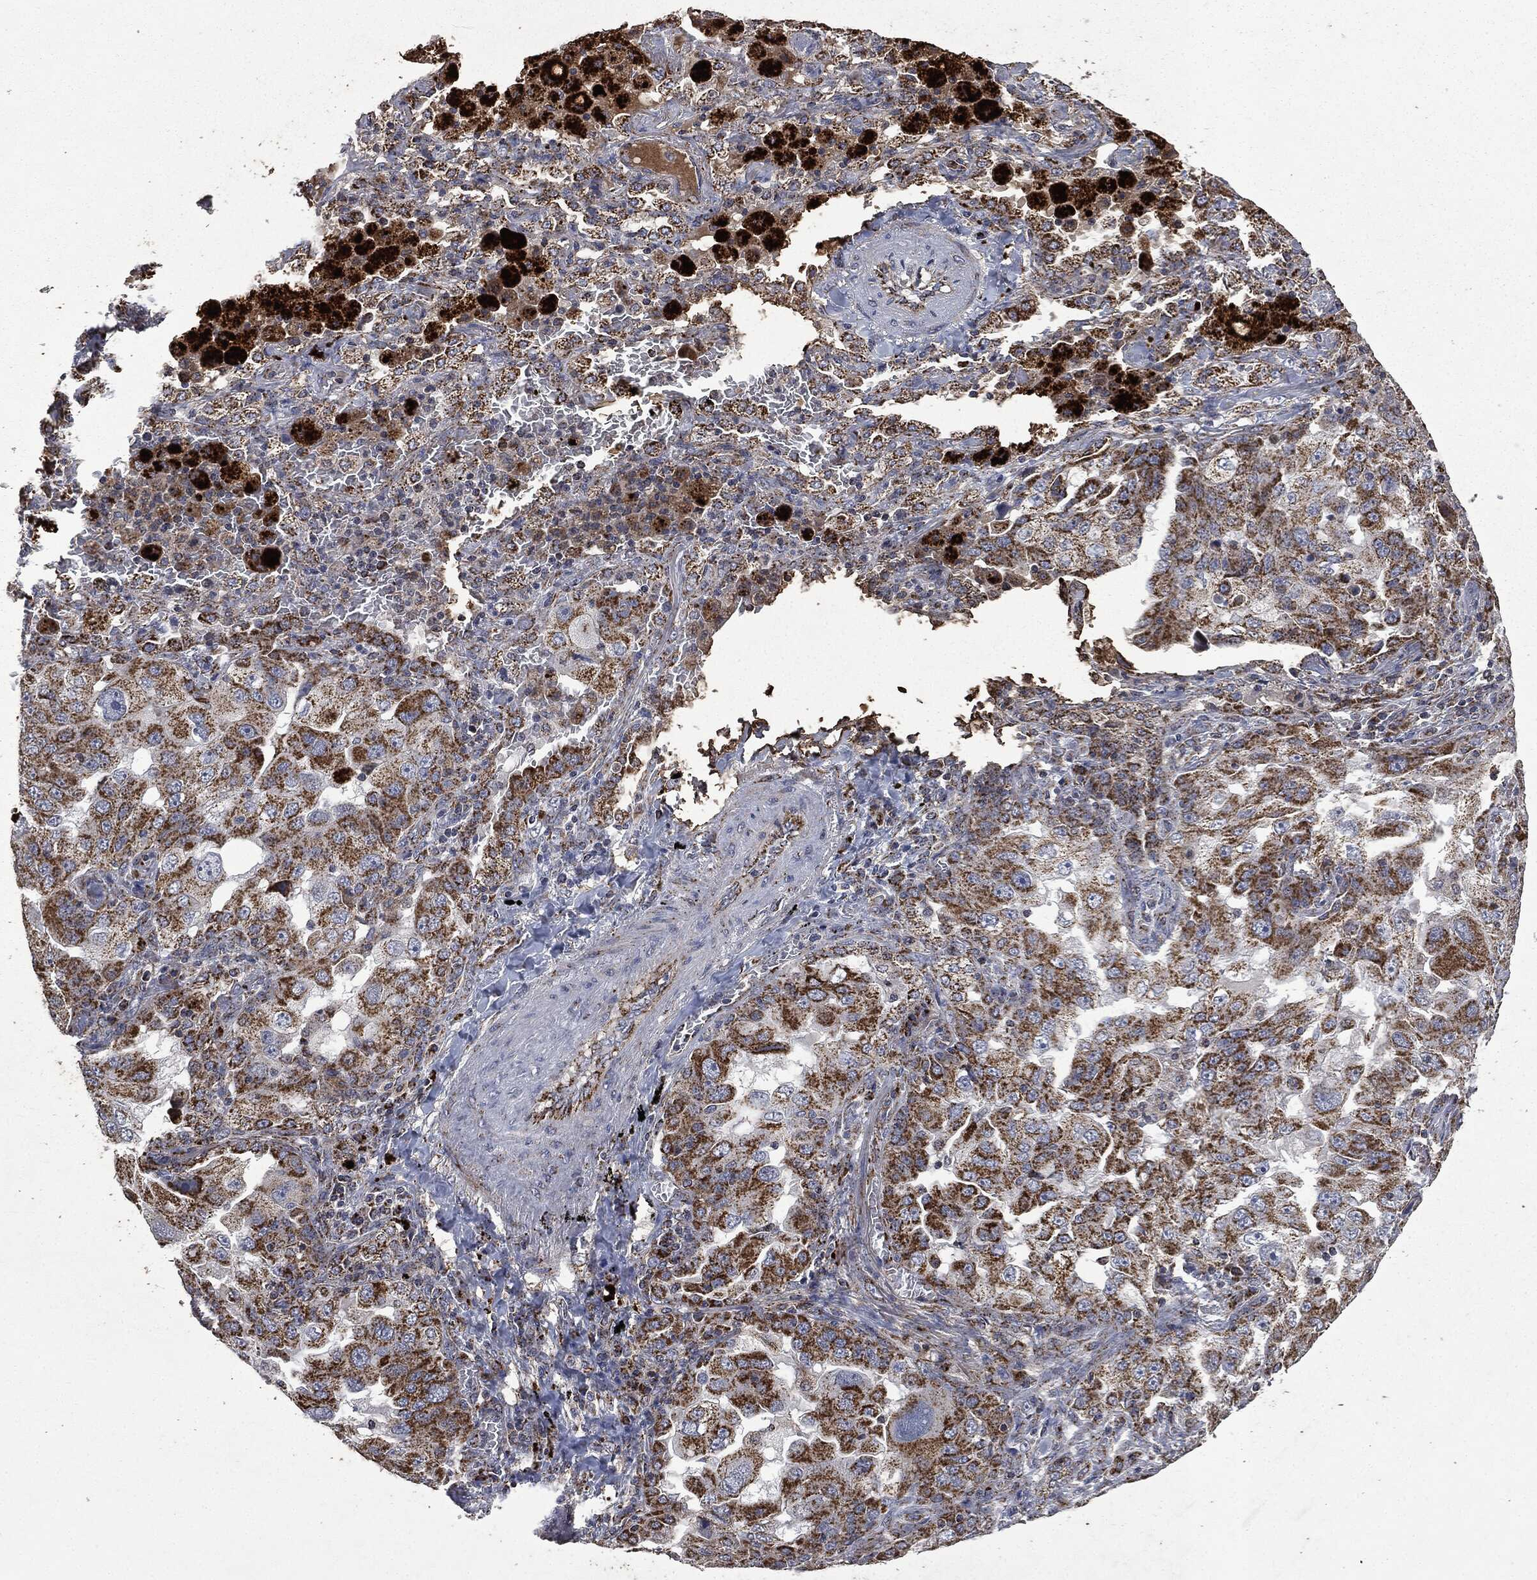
{"staining": {"intensity": "strong", "quantity": ">75%", "location": "cytoplasmic/membranous"}, "tissue": "lung cancer", "cell_type": "Tumor cells", "image_type": "cancer", "snomed": [{"axis": "morphology", "description": "Adenocarcinoma, NOS"}, {"axis": "topography", "description": "Lung"}], "caption": "This micrograph demonstrates immunohistochemistry staining of human lung cancer (adenocarcinoma), with high strong cytoplasmic/membranous positivity in about >75% of tumor cells.", "gene": "RYK", "patient": {"sex": "female", "age": 61}}